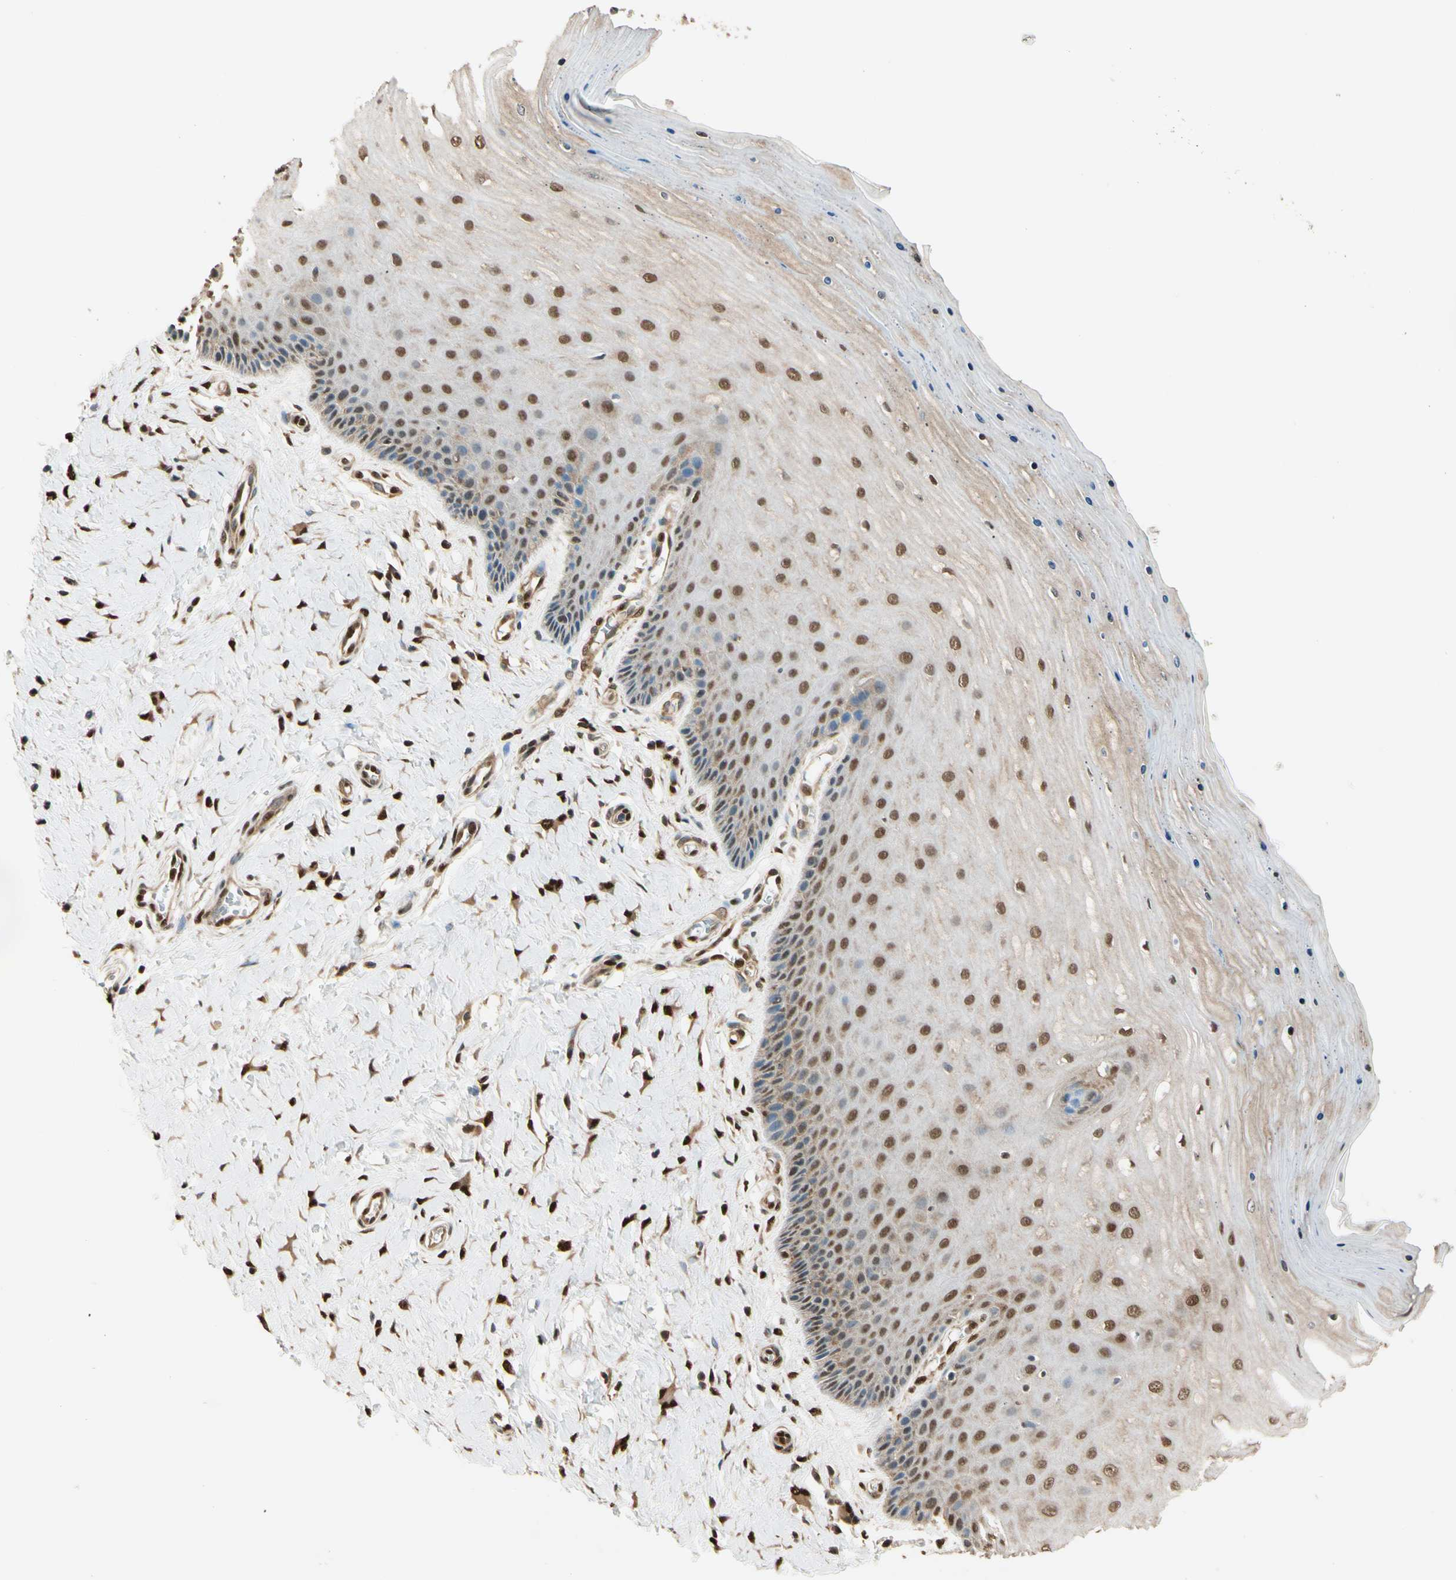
{"staining": {"intensity": "moderate", "quantity": ">75%", "location": "cytoplasmic/membranous,nuclear"}, "tissue": "cervix", "cell_type": "Glandular cells", "image_type": "normal", "snomed": [{"axis": "morphology", "description": "Normal tissue, NOS"}, {"axis": "topography", "description": "Cervix"}], "caption": "Cervix stained with IHC demonstrates moderate cytoplasmic/membranous,nuclear expression in approximately >75% of glandular cells. (DAB = brown stain, brightfield microscopy at high magnification).", "gene": "PNCK", "patient": {"sex": "female", "age": 55}}